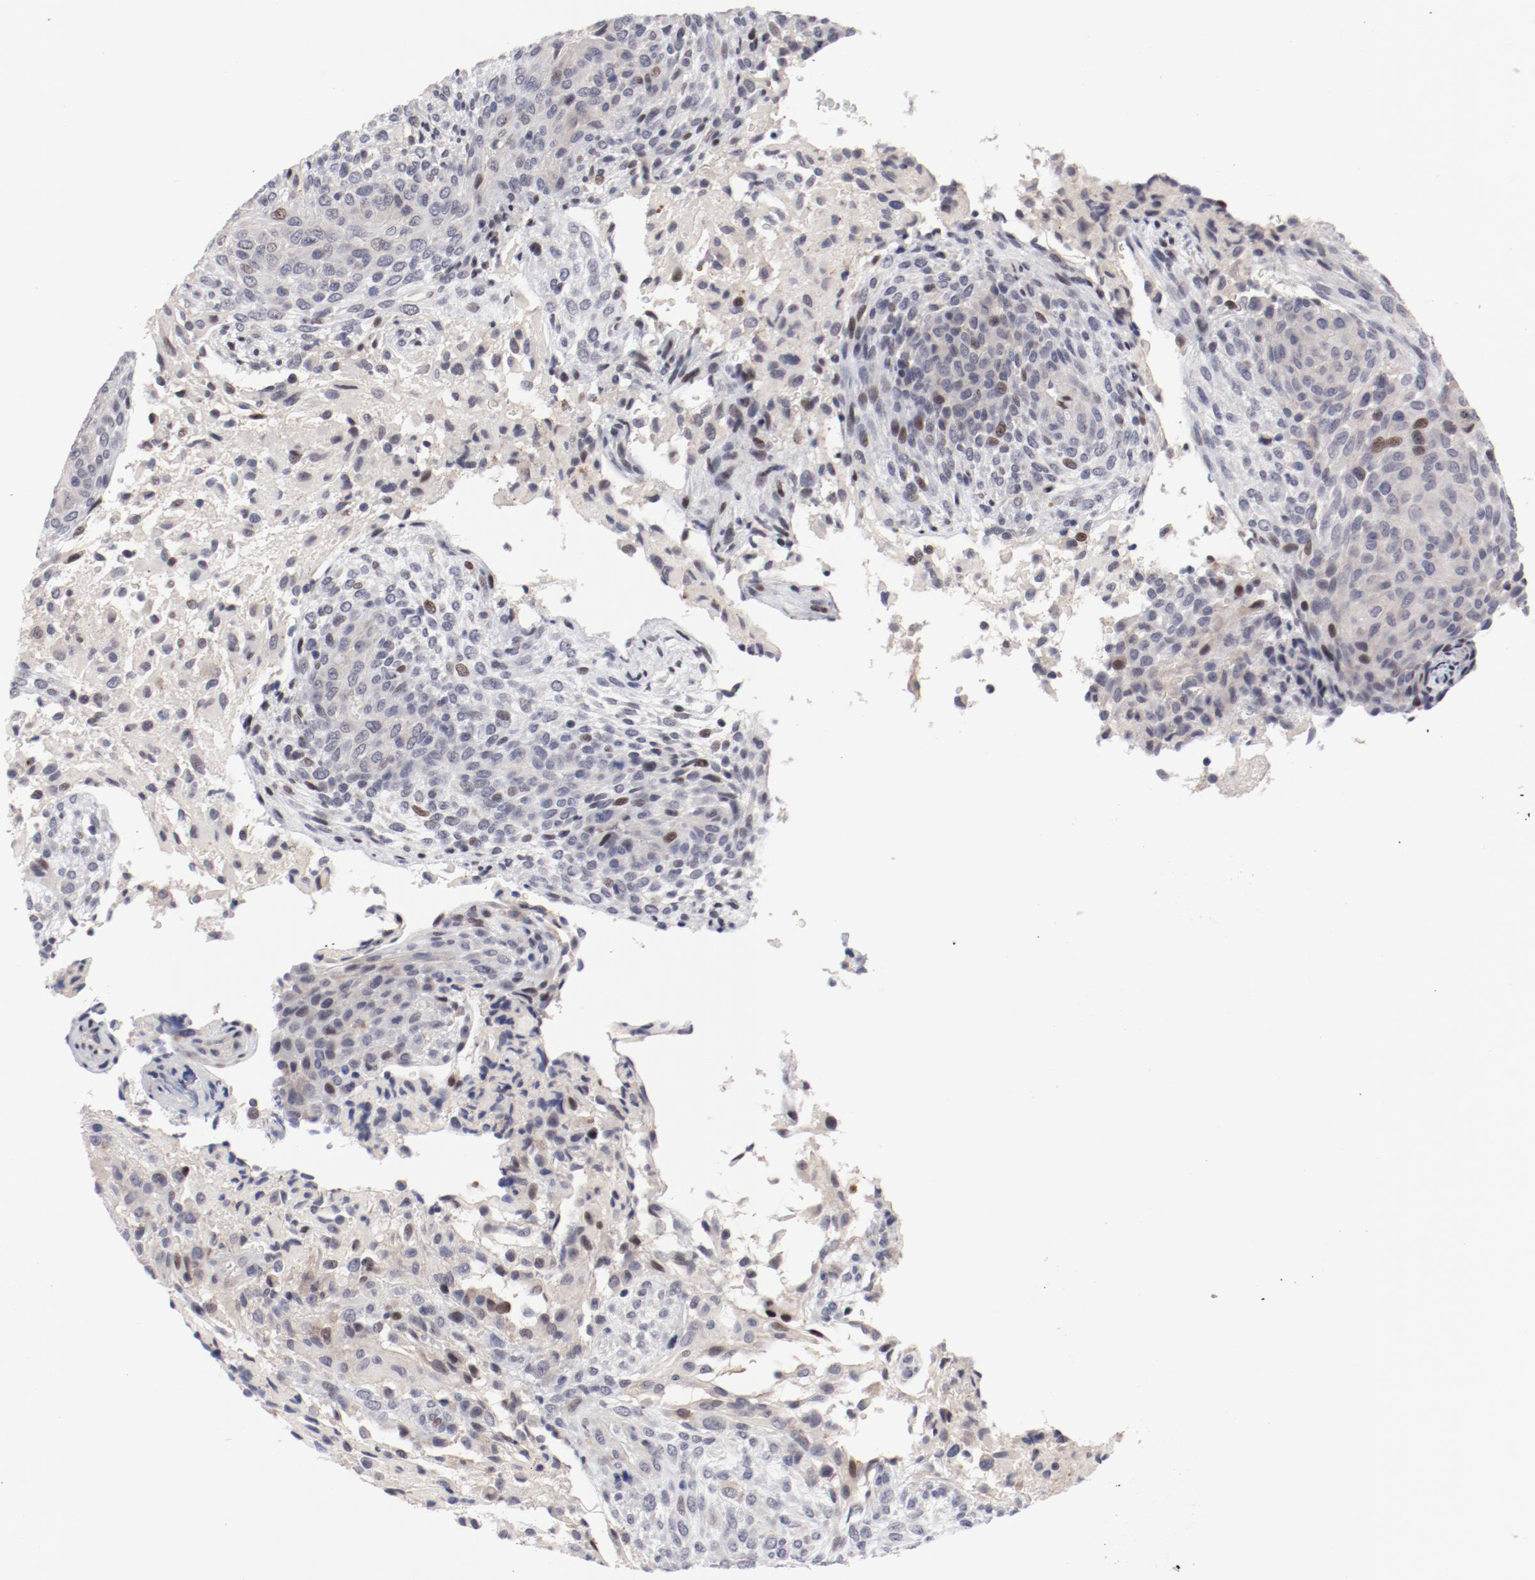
{"staining": {"intensity": "weak", "quantity": "<25%", "location": "nuclear"}, "tissue": "glioma", "cell_type": "Tumor cells", "image_type": "cancer", "snomed": [{"axis": "morphology", "description": "Glioma, malignant, High grade"}, {"axis": "topography", "description": "Cerebral cortex"}], "caption": "DAB (3,3'-diaminobenzidine) immunohistochemical staining of human malignant glioma (high-grade) shows no significant positivity in tumor cells. Brightfield microscopy of immunohistochemistry stained with DAB (3,3'-diaminobenzidine) (brown) and hematoxylin (blue), captured at high magnification.", "gene": "FSCB", "patient": {"sex": "female", "age": 55}}